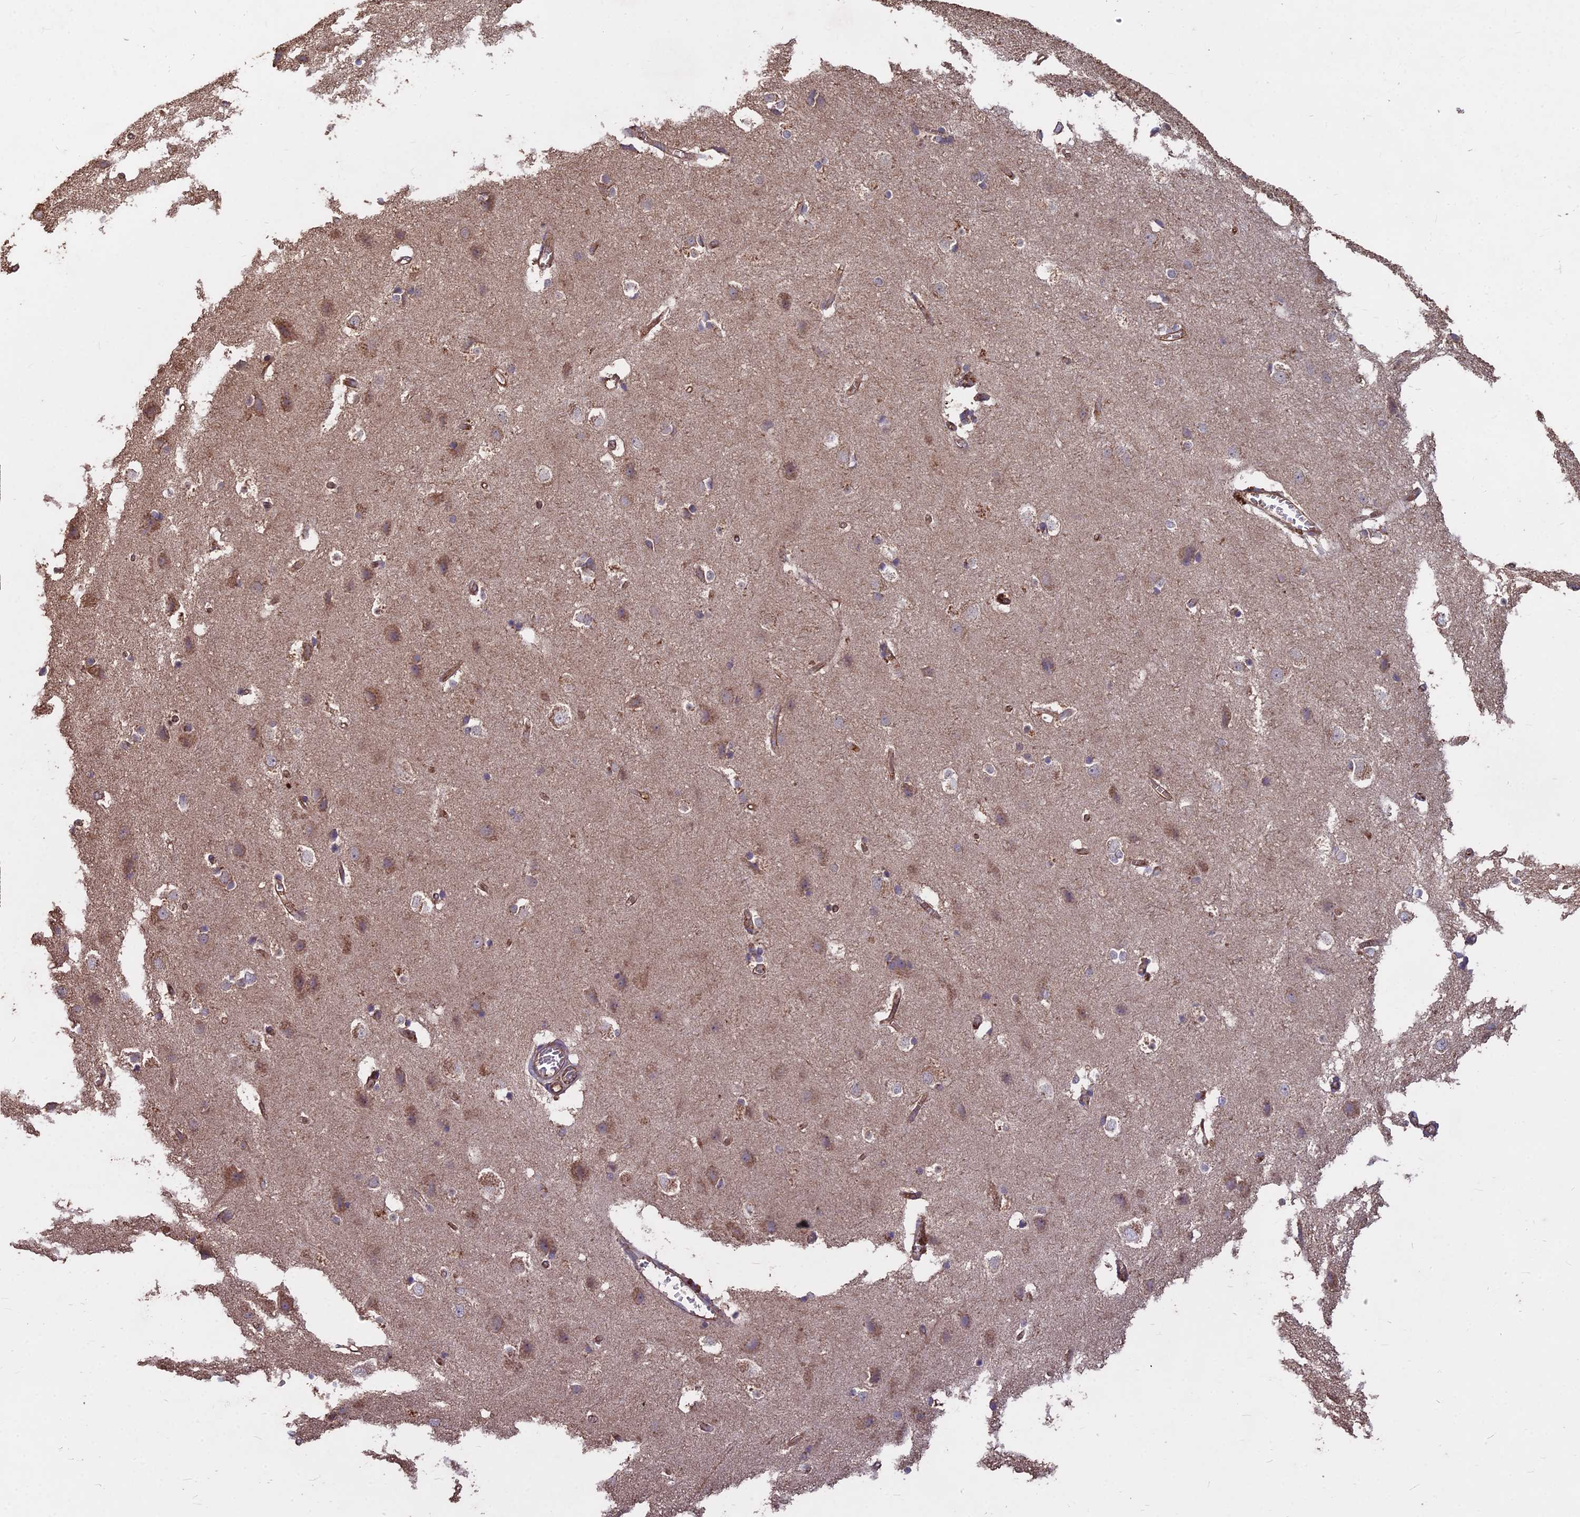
{"staining": {"intensity": "moderate", "quantity": ">75%", "location": "cytoplasmic/membranous"}, "tissue": "cerebral cortex", "cell_type": "Endothelial cells", "image_type": "normal", "snomed": [{"axis": "morphology", "description": "Normal tissue, NOS"}, {"axis": "topography", "description": "Cerebral cortex"}], "caption": "Immunohistochemistry (IHC) photomicrograph of normal cerebral cortex: human cerebral cortex stained using immunohistochemistry demonstrates medium levels of moderate protein expression localized specifically in the cytoplasmic/membranous of endothelial cells, appearing as a cytoplasmic/membranous brown color.", "gene": "CEMIP2", "patient": {"sex": "male", "age": 54}}